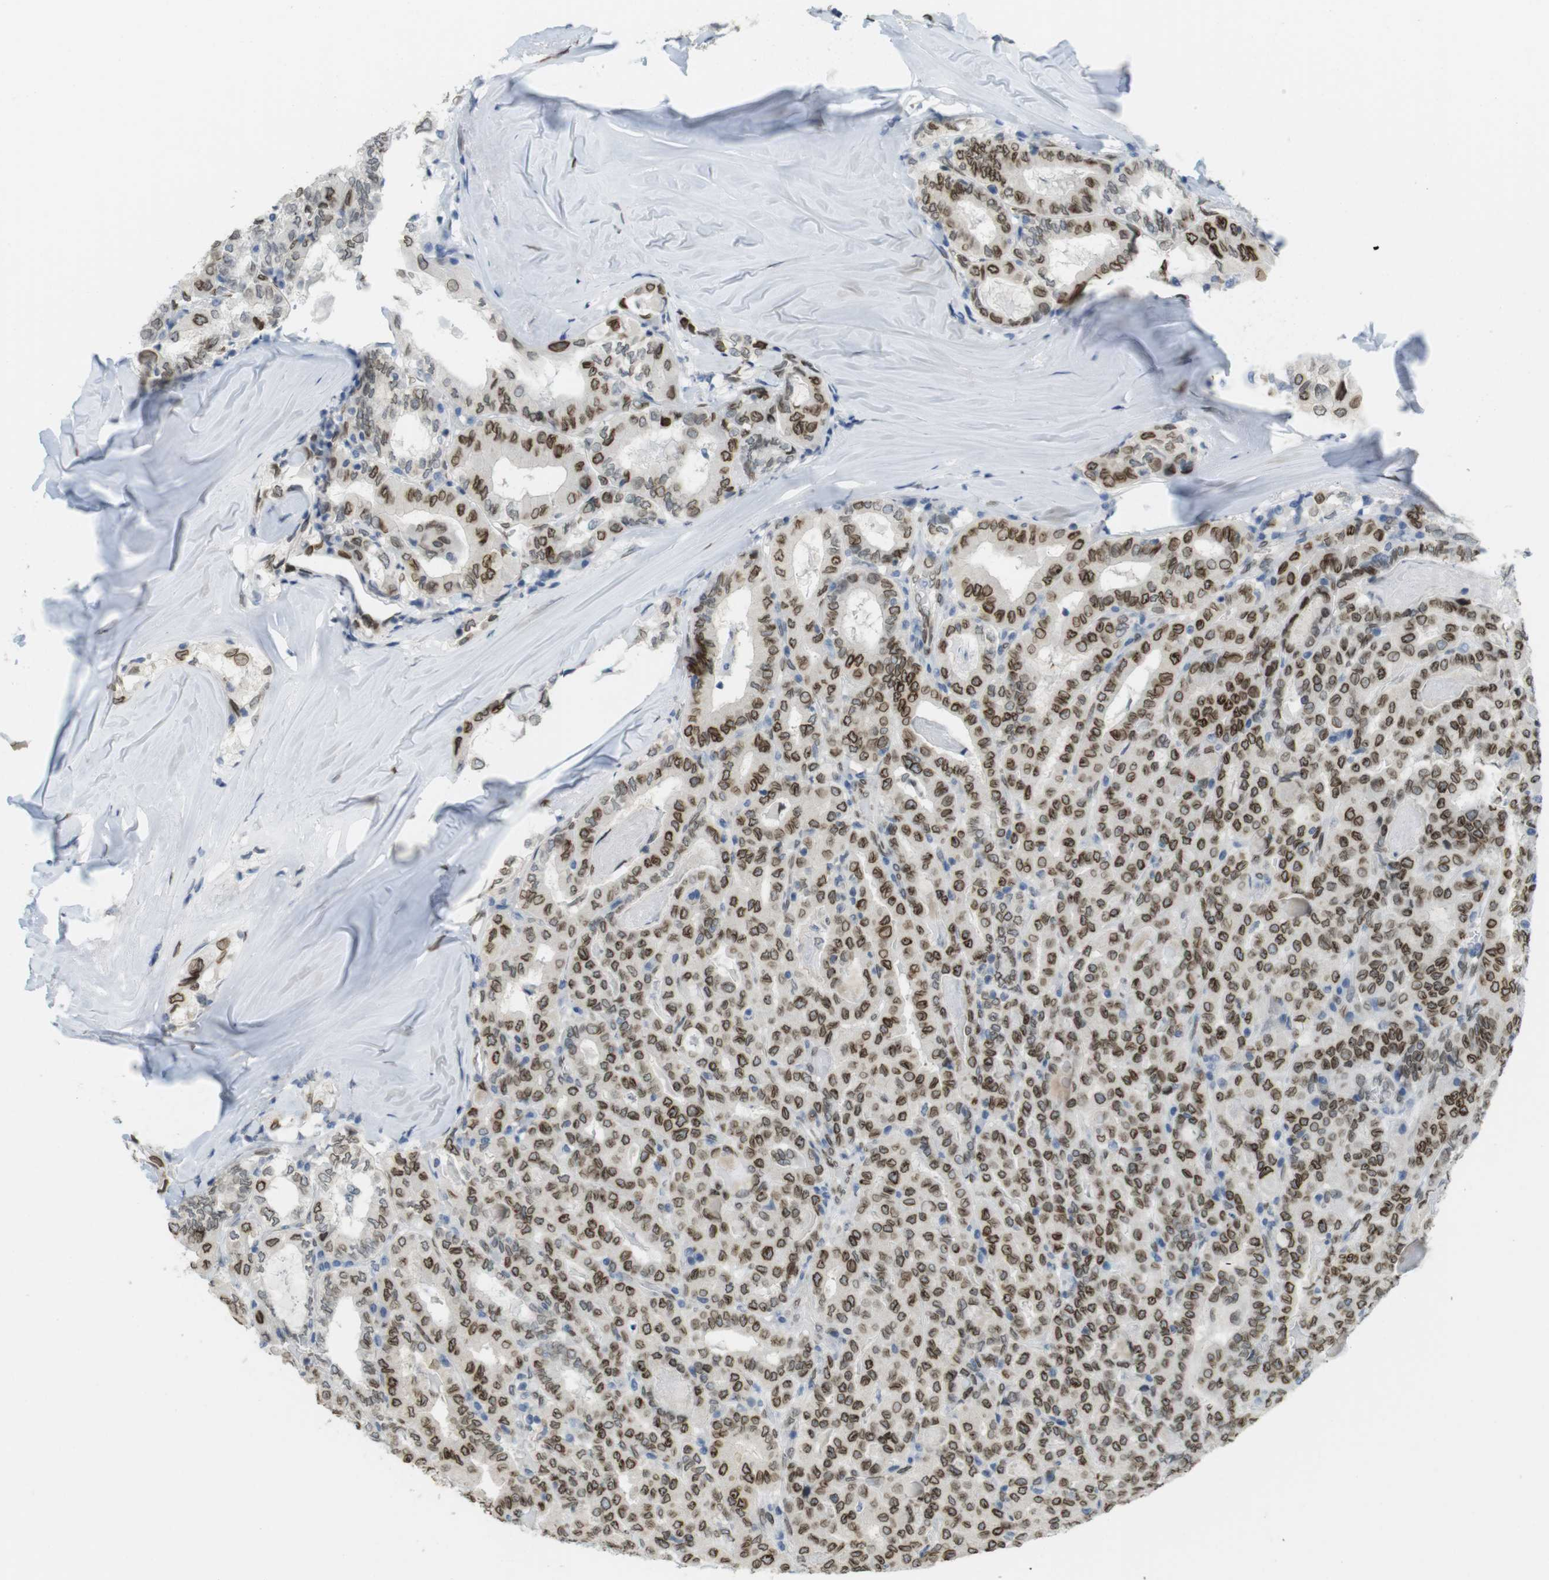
{"staining": {"intensity": "strong", "quantity": ">75%", "location": "cytoplasmic/membranous,nuclear"}, "tissue": "thyroid cancer", "cell_type": "Tumor cells", "image_type": "cancer", "snomed": [{"axis": "morphology", "description": "Papillary adenocarcinoma, NOS"}, {"axis": "topography", "description": "Thyroid gland"}], "caption": "Tumor cells display strong cytoplasmic/membranous and nuclear expression in approximately >75% of cells in papillary adenocarcinoma (thyroid). (Stains: DAB in brown, nuclei in blue, Microscopy: brightfield microscopy at high magnification).", "gene": "ARL6IP6", "patient": {"sex": "female", "age": 42}}